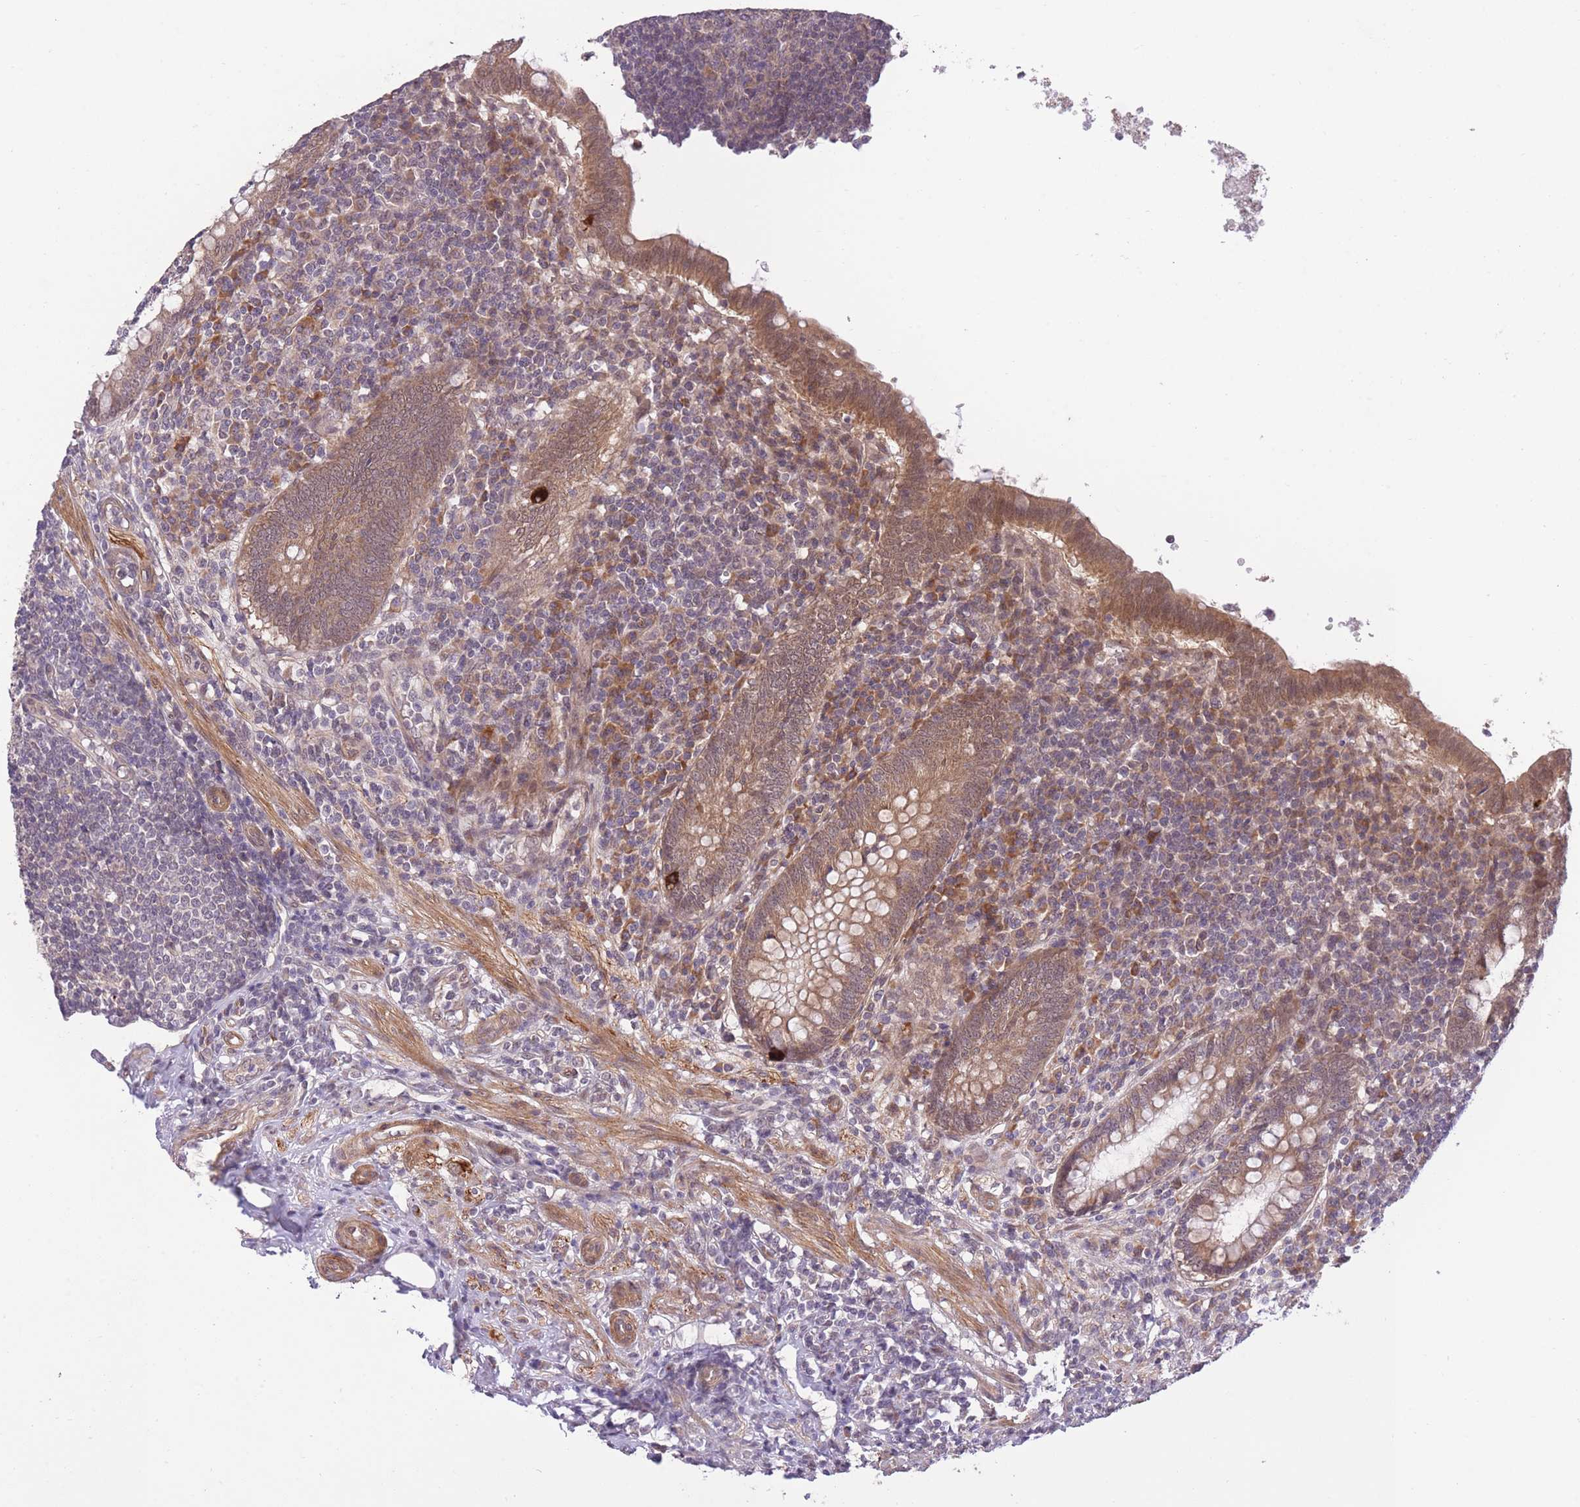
{"staining": {"intensity": "moderate", "quantity": ">75%", "location": "cytoplasmic/membranous,nuclear"}, "tissue": "appendix", "cell_type": "Glandular cells", "image_type": "normal", "snomed": [{"axis": "morphology", "description": "Normal tissue, NOS"}, {"axis": "topography", "description": "Appendix"}], "caption": "Immunohistochemistry (IHC) staining of unremarkable appendix, which shows medium levels of moderate cytoplasmic/membranous,nuclear staining in approximately >75% of glandular cells indicating moderate cytoplasmic/membranous,nuclear protein positivity. The staining was performed using DAB (brown) for protein detection and nuclei were counterstained in hematoxylin (blue).", "gene": "ELOA2", "patient": {"sex": "male", "age": 83}}